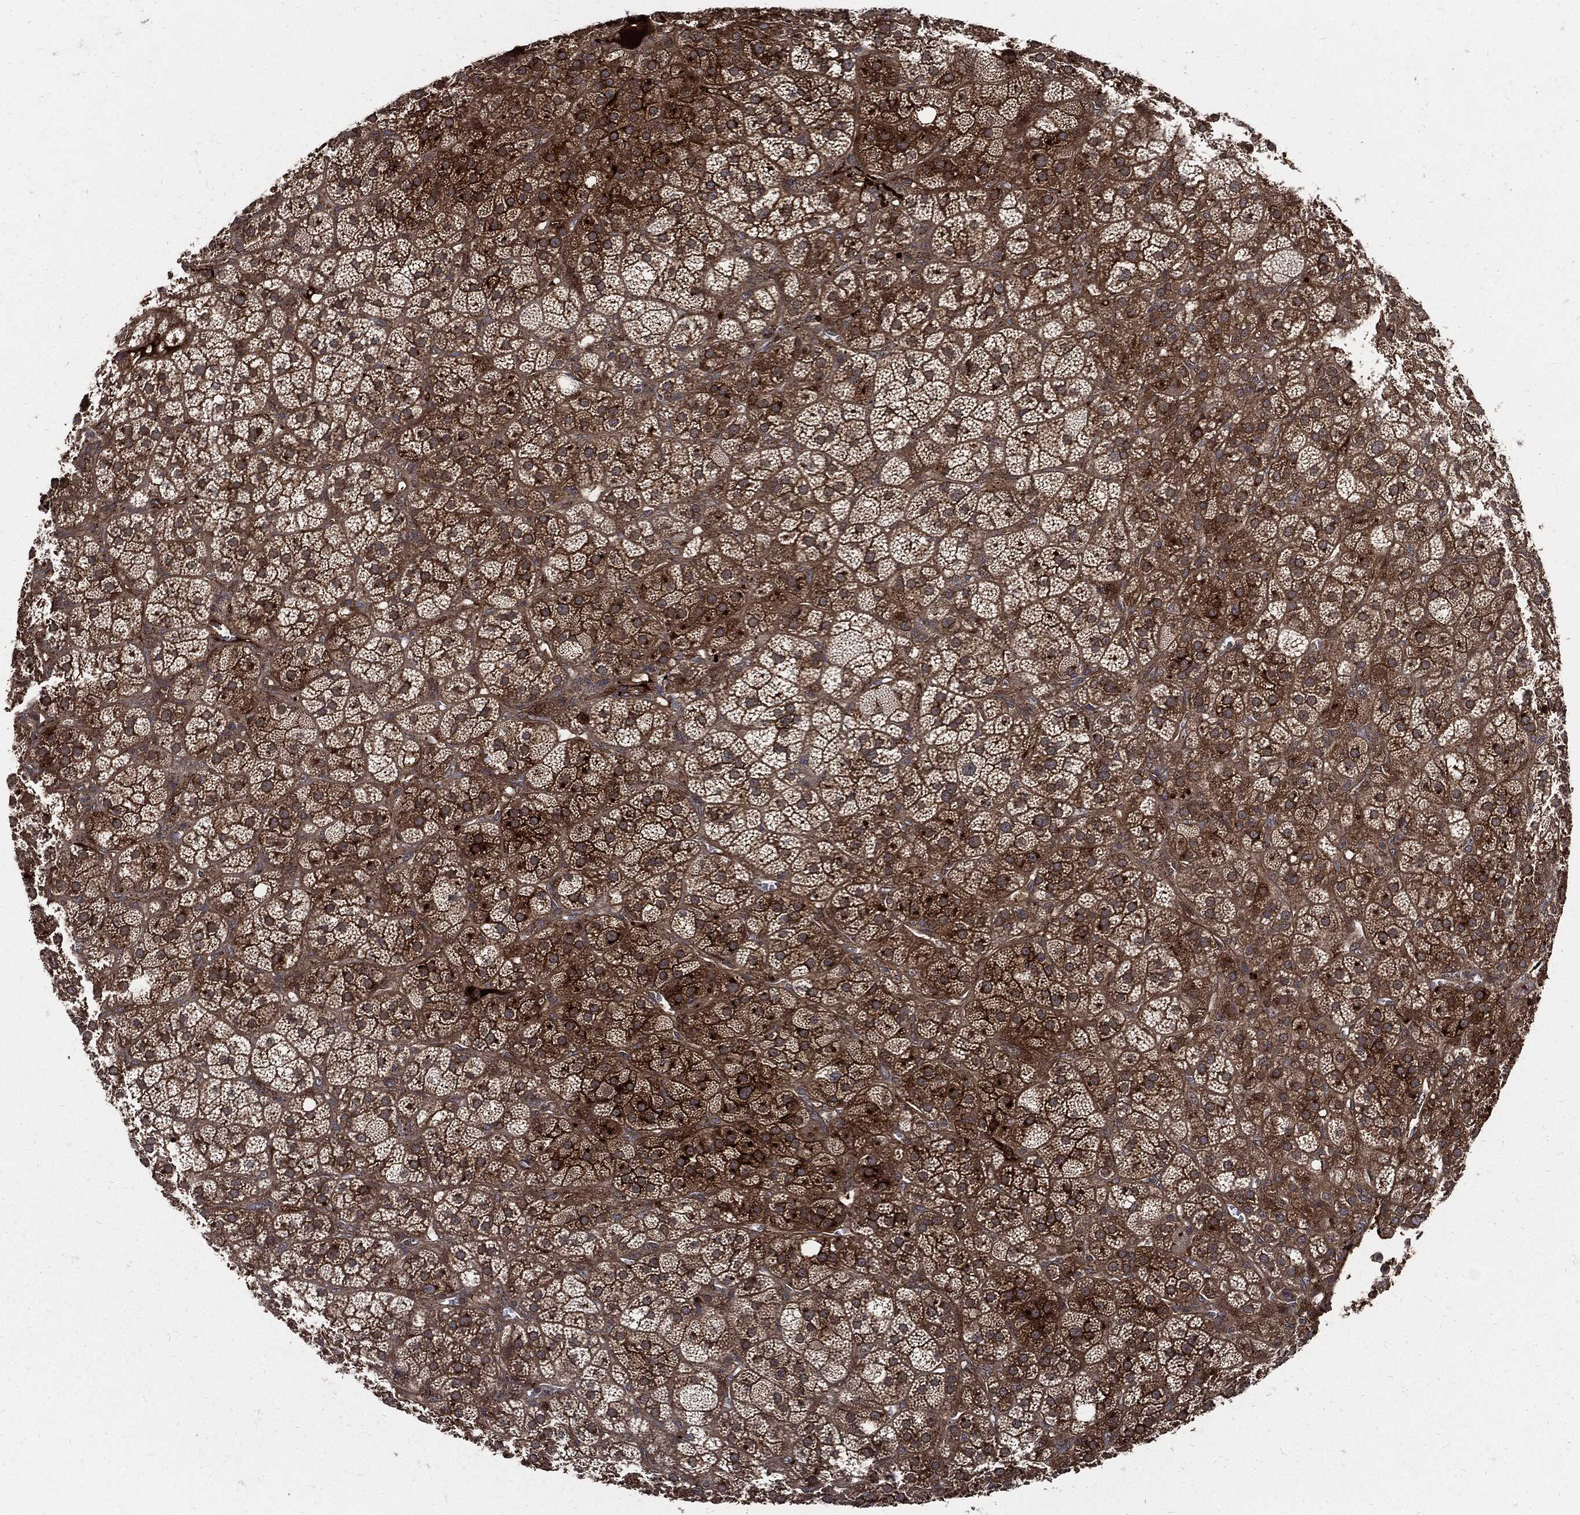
{"staining": {"intensity": "strong", "quantity": "25%-75%", "location": "cytoplasmic/membranous"}, "tissue": "adrenal gland", "cell_type": "Glandular cells", "image_type": "normal", "snomed": [{"axis": "morphology", "description": "Normal tissue, NOS"}, {"axis": "topography", "description": "Adrenal gland"}], "caption": "Adrenal gland stained with immunohistochemistry exhibits strong cytoplasmic/membranous positivity in about 25%-75% of glandular cells. The staining is performed using DAB brown chromogen to label protein expression. The nuclei are counter-stained blue using hematoxylin.", "gene": "CLU", "patient": {"sex": "female", "age": 60}}